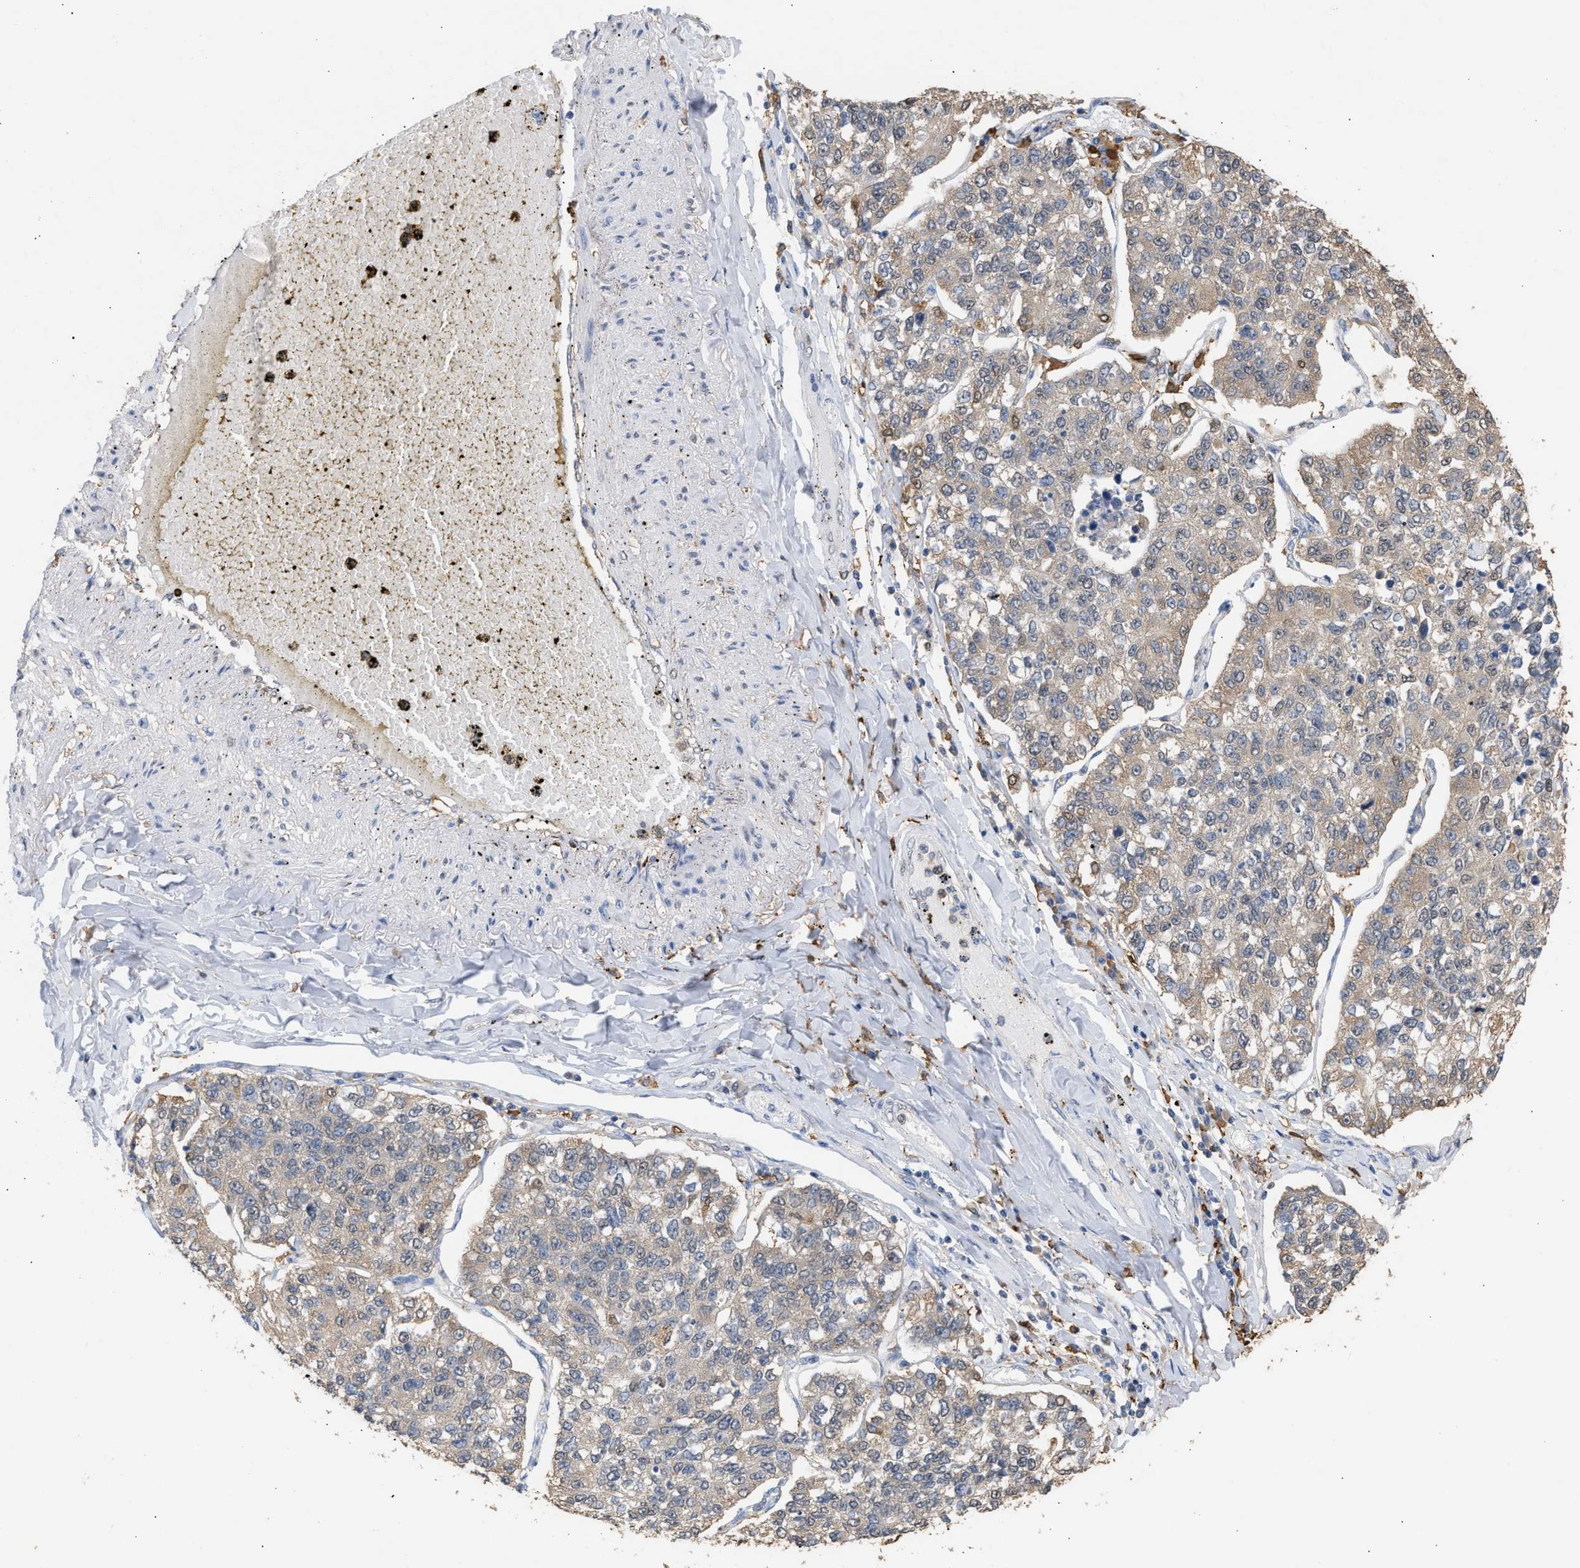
{"staining": {"intensity": "weak", "quantity": "25%-75%", "location": "cytoplasmic/membranous"}, "tissue": "lung cancer", "cell_type": "Tumor cells", "image_type": "cancer", "snomed": [{"axis": "morphology", "description": "Adenocarcinoma, NOS"}, {"axis": "topography", "description": "Lung"}], "caption": "High-power microscopy captured an immunohistochemistry (IHC) histopathology image of lung cancer (adenocarcinoma), revealing weak cytoplasmic/membranous expression in approximately 25%-75% of tumor cells.", "gene": "GCN1", "patient": {"sex": "male", "age": 49}}